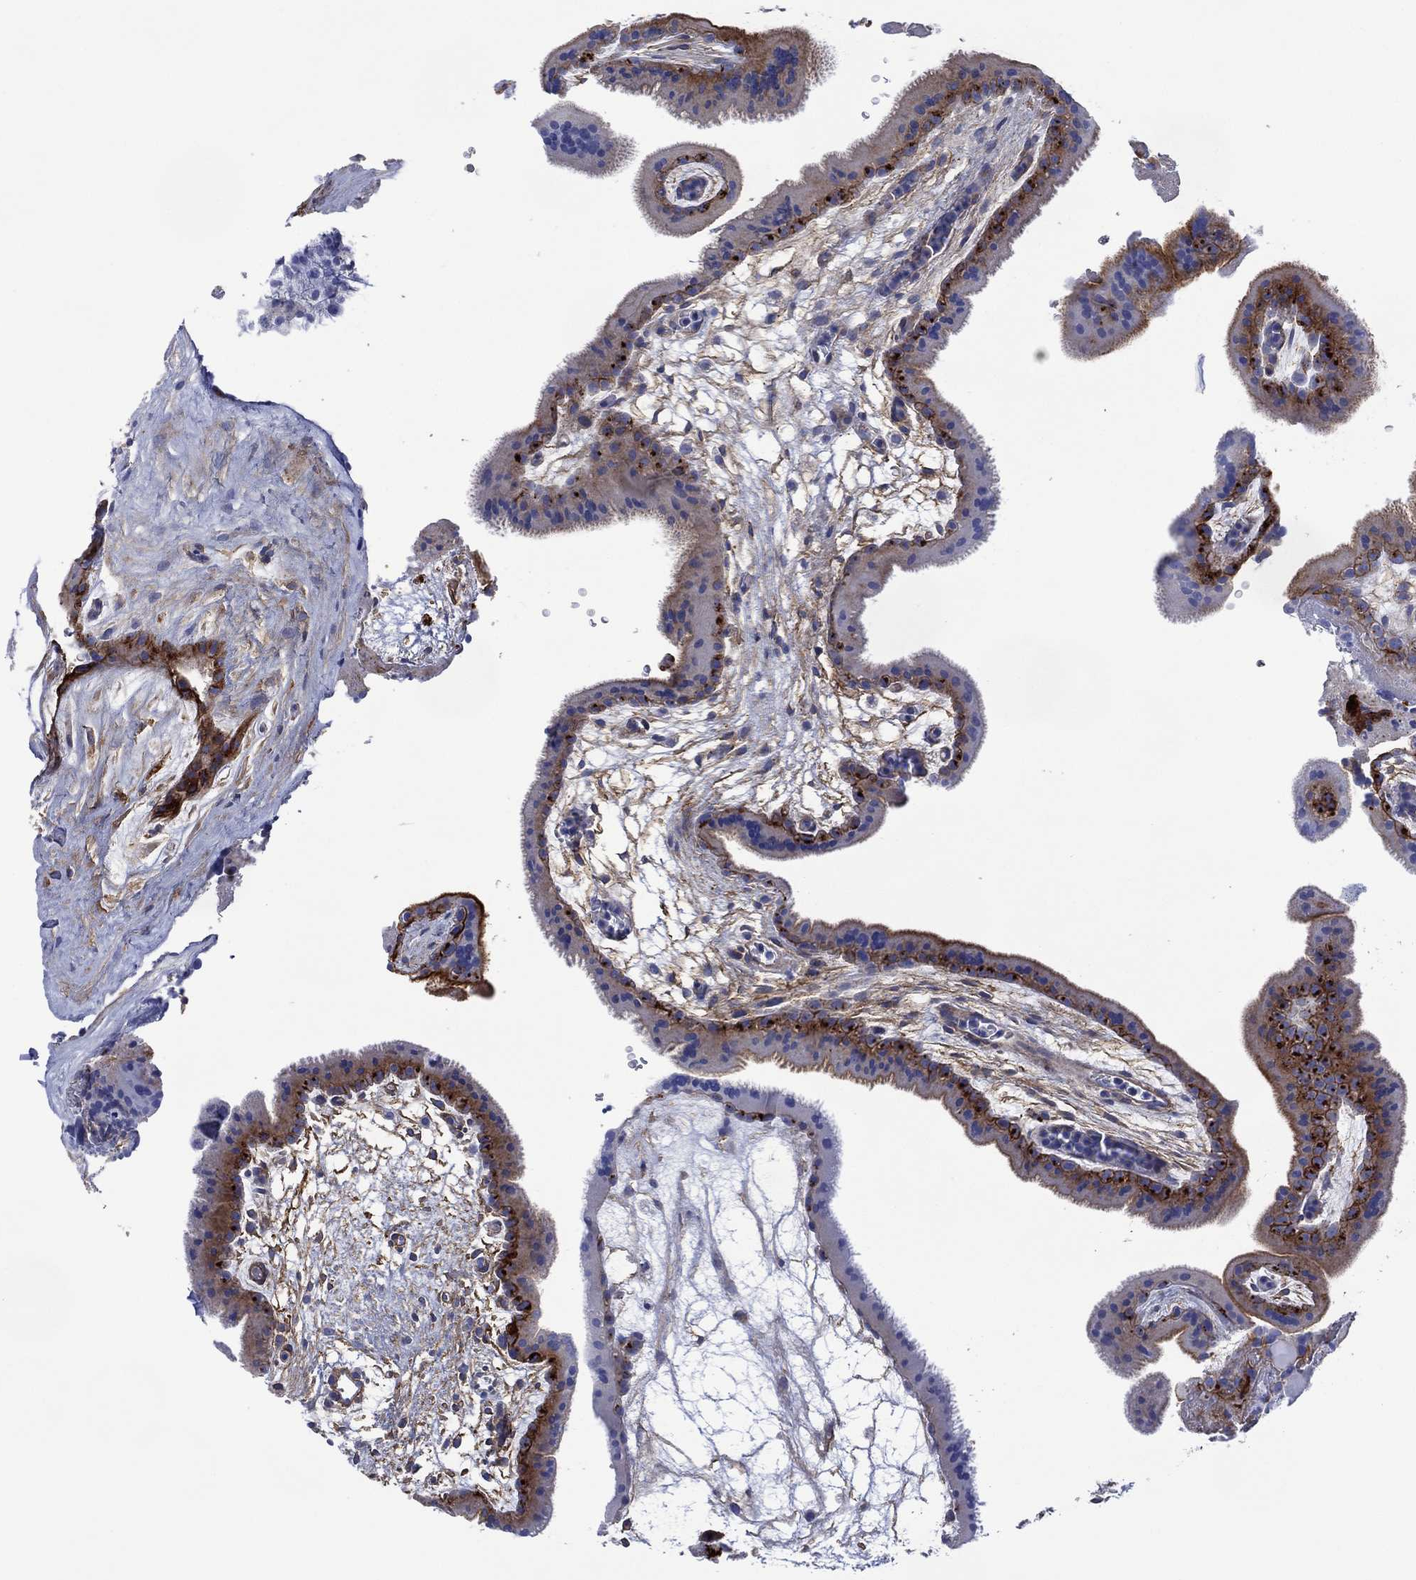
{"staining": {"intensity": "strong", "quantity": "<25%", "location": "cytoplasmic/membranous"}, "tissue": "placenta", "cell_type": "Trophoblastic cells", "image_type": "normal", "snomed": [{"axis": "morphology", "description": "Normal tissue, NOS"}, {"axis": "topography", "description": "Placenta"}], "caption": "About <25% of trophoblastic cells in unremarkable human placenta display strong cytoplasmic/membranous protein expression as visualized by brown immunohistochemical staining.", "gene": "DPP4", "patient": {"sex": "female", "age": 19}}